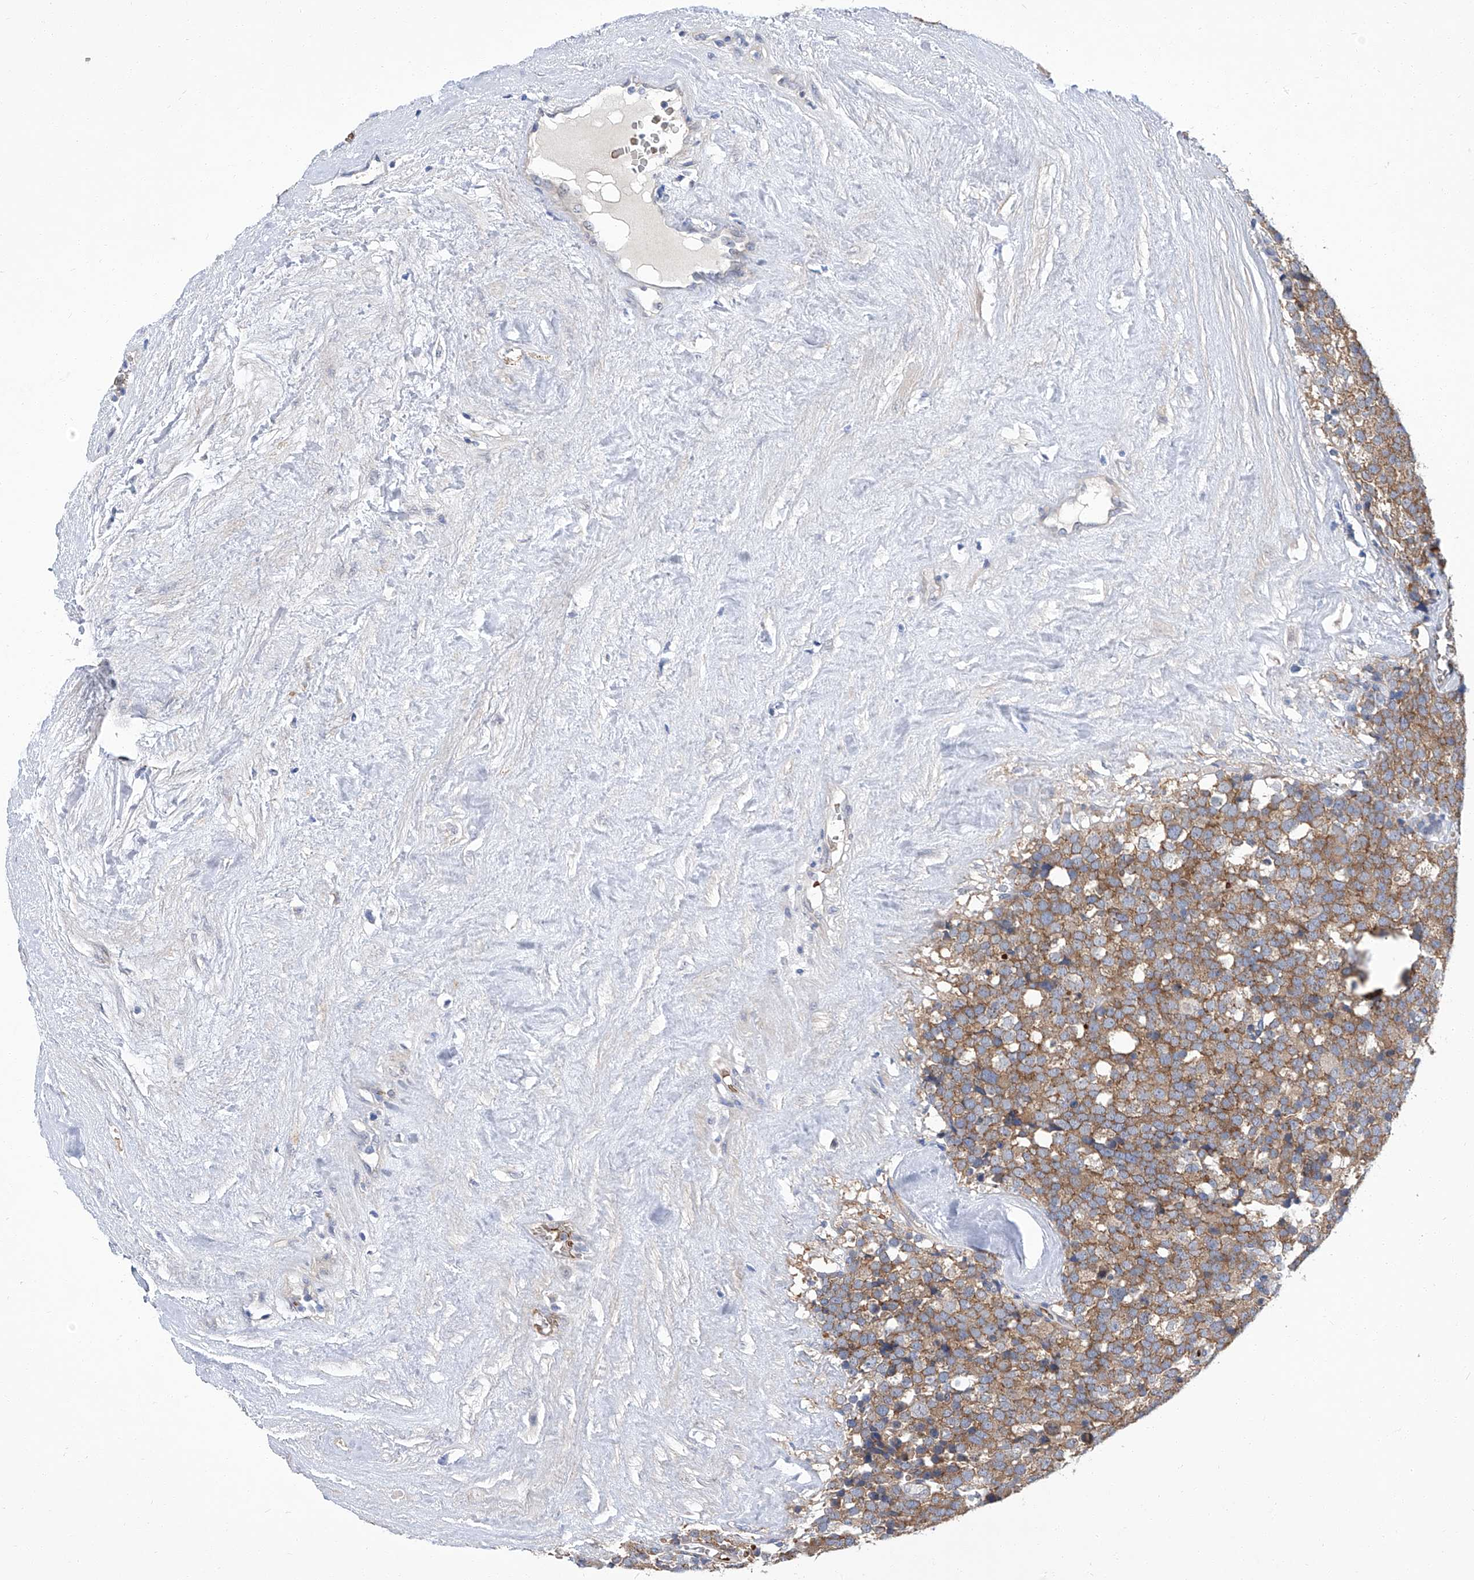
{"staining": {"intensity": "moderate", "quantity": ">75%", "location": "cytoplasmic/membranous"}, "tissue": "testis cancer", "cell_type": "Tumor cells", "image_type": "cancer", "snomed": [{"axis": "morphology", "description": "Seminoma, NOS"}, {"axis": "topography", "description": "Testis"}], "caption": "High-magnification brightfield microscopy of testis cancer (seminoma) stained with DAB (brown) and counterstained with hematoxylin (blue). tumor cells exhibit moderate cytoplasmic/membranous staining is seen in about>75% of cells. The staining was performed using DAB (3,3'-diaminobenzidine), with brown indicating positive protein expression. Nuclei are stained blue with hematoxylin.", "gene": "PARD3", "patient": {"sex": "male", "age": 71}}